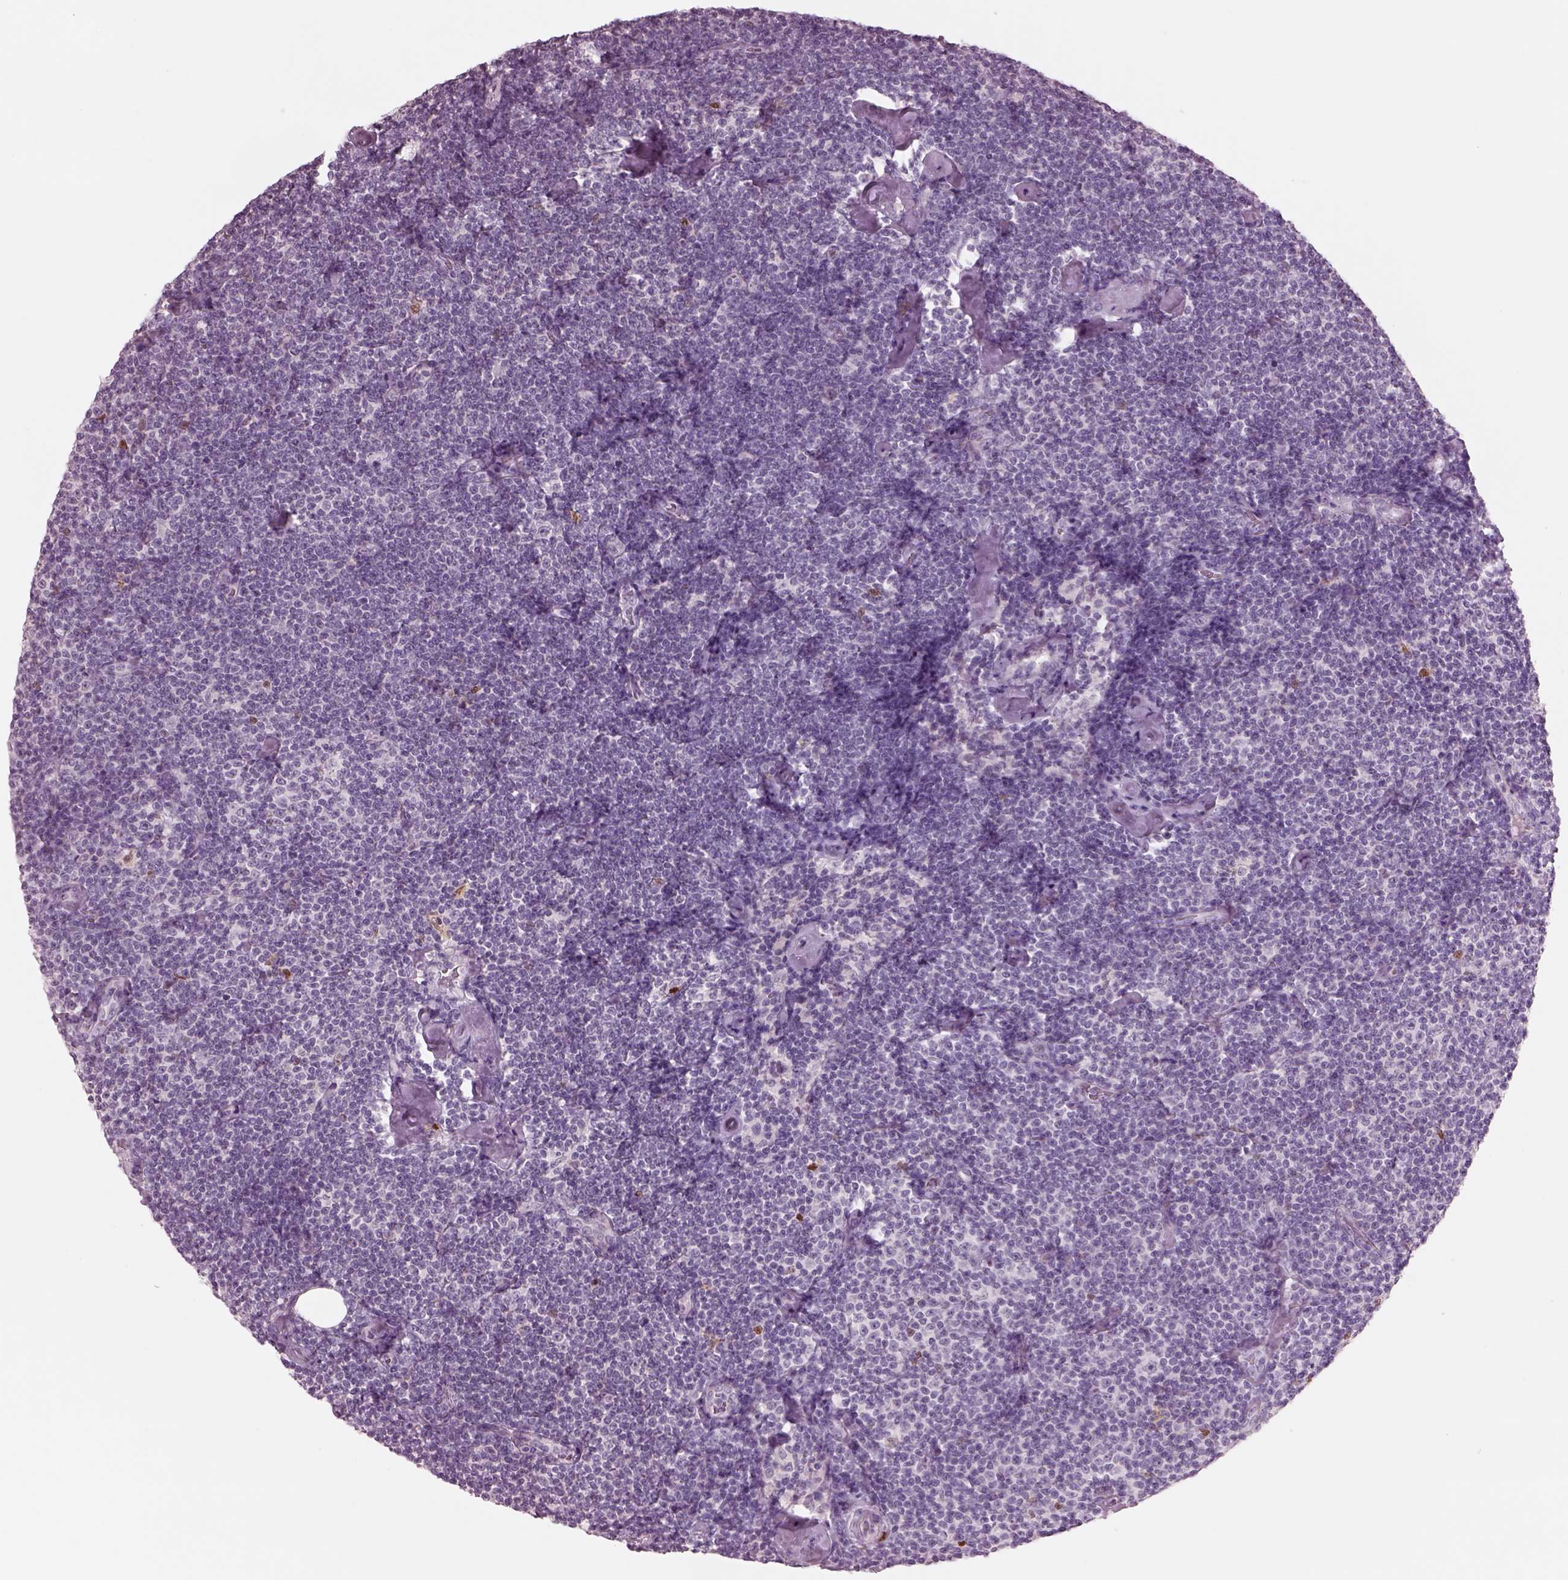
{"staining": {"intensity": "negative", "quantity": "none", "location": "none"}, "tissue": "lymphoma", "cell_type": "Tumor cells", "image_type": "cancer", "snomed": [{"axis": "morphology", "description": "Malignant lymphoma, non-Hodgkin's type, Low grade"}, {"axis": "topography", "description": "Lymph node"}], "caption": "Tumor cells are negative for brown protein staining in malignant lymphoma, non-Hodgkin's type (low-grade).", "gene": "SOX9", "patient": {"sex": "male", "age": 81}}